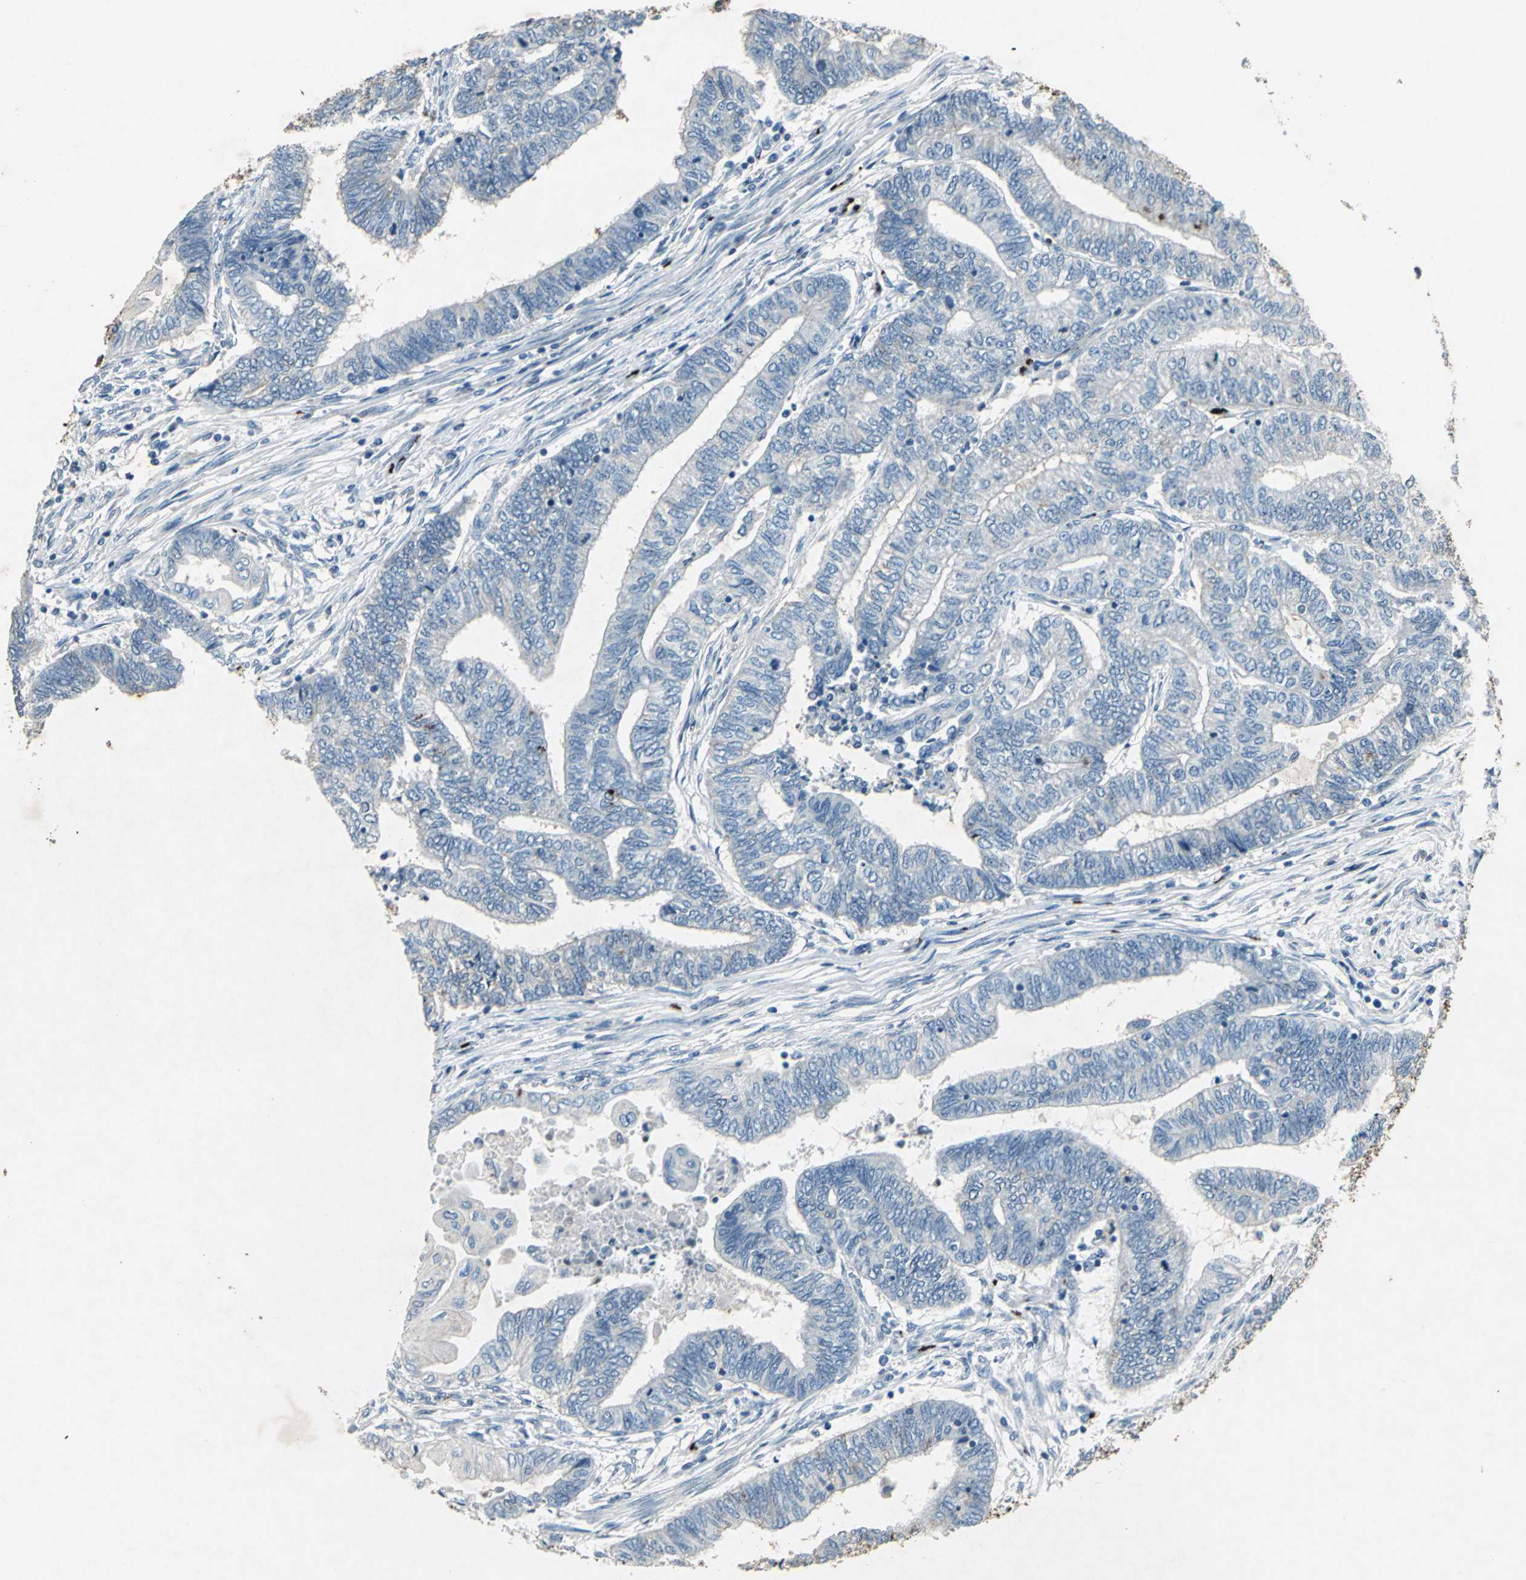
{"staining": {"intensity": "negative", "quantity": "none", "location": "none"}, "tissue": "endometrial cancer", "cell_type": "Tumor cells", "image_type": "cancer", "snomed": [{"axis": "morphology", "description": "Adenocarcinoma, NOS"}, {"axis": "topography", "description": "Uterus"}, {"axis": "topography", "description": "Endometrium"}], "caption": "IHC of human endometrial cancer displays no expression in tumor cells. (DAB IHC with hematoxylin counter stain).", "gene": "CAMK2B", "patient": {"sex": "female", "age": 70}}